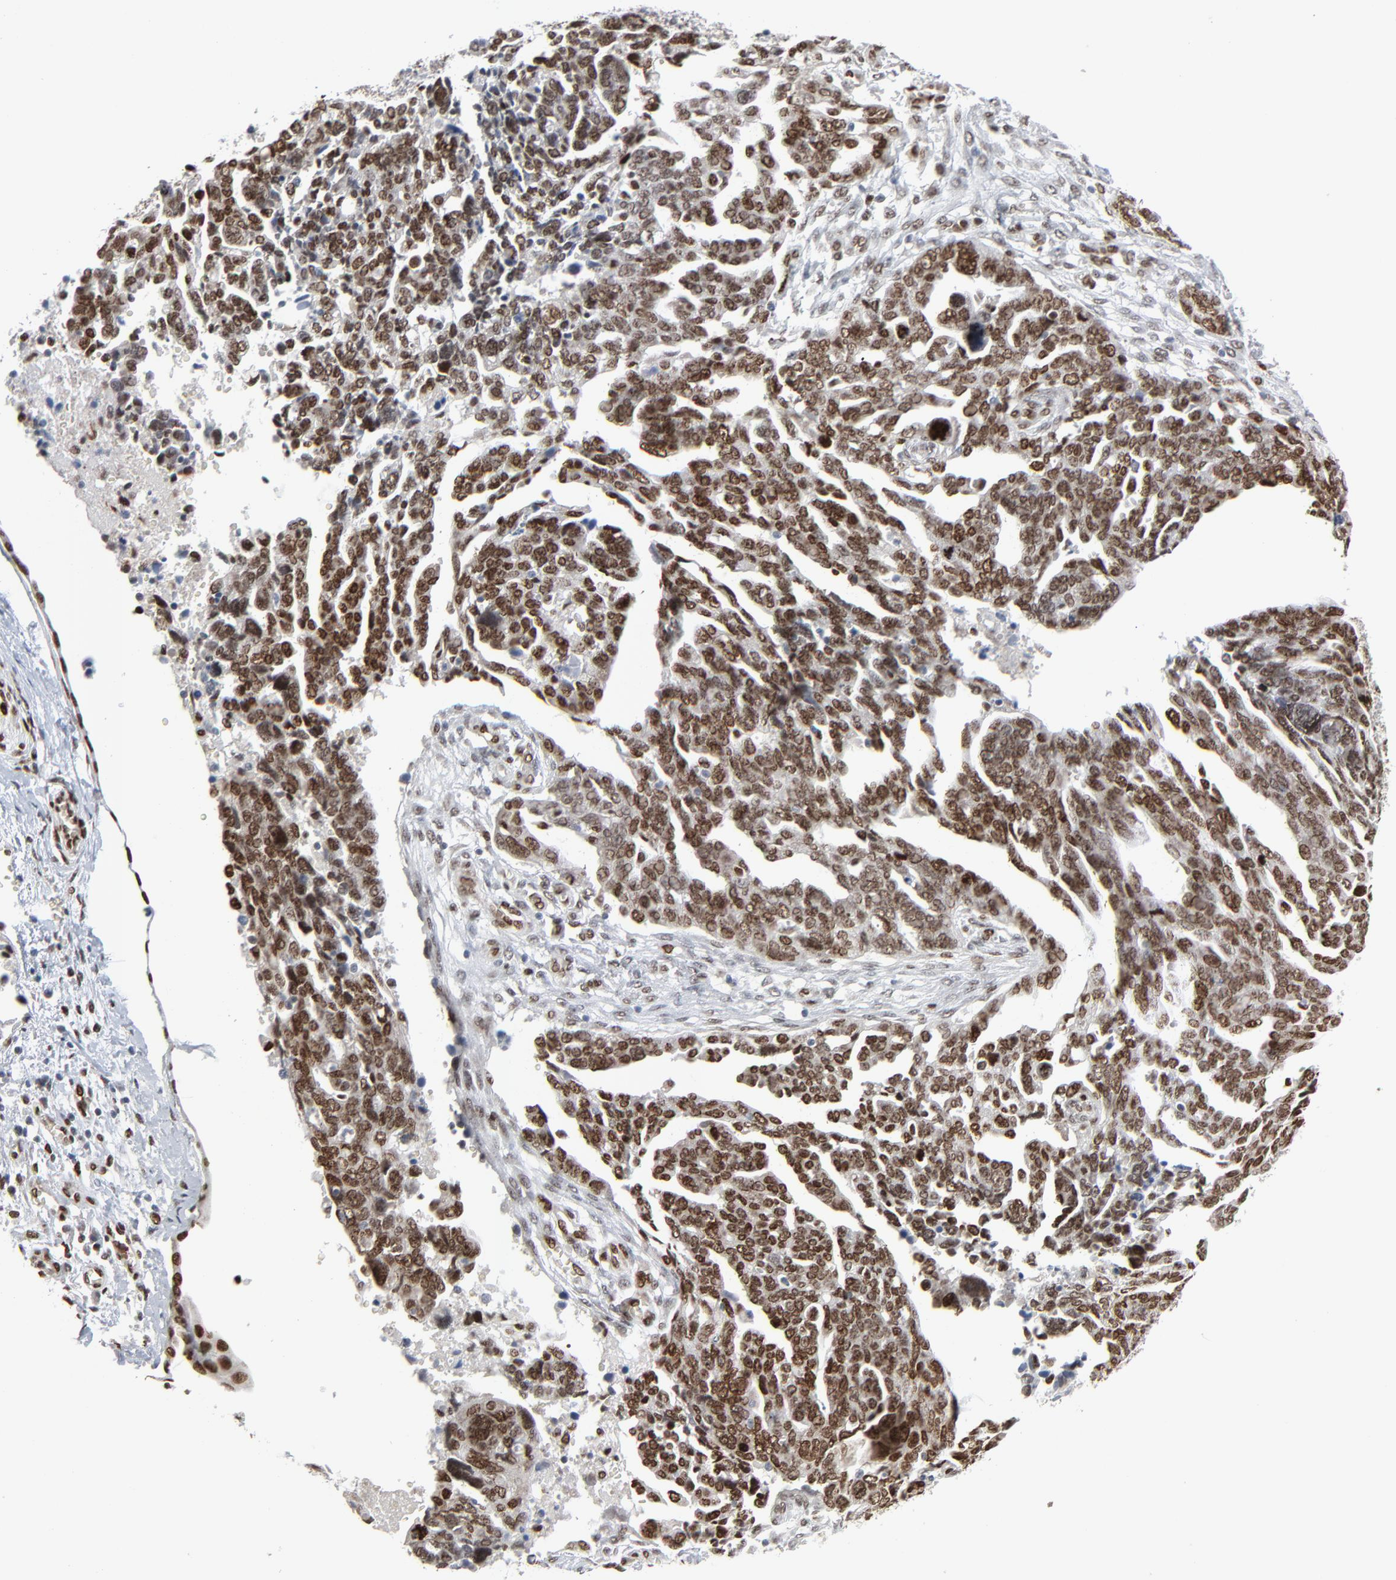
{"staining": {"intensity": "strong", "quantity": ">75%", "location": "nuclear"}, "tissue": "ovarian cancer", "cell_type": "Tumor cells", "image_type": "cancer", "snomed": [{"axis": "morphology", "description": "Normal tissue, NOS"}, {"axis": "morphology", "description": "Cystadenocarcinoma, serous, NOS"}, {"axis": "topography", "description": "Fallopian tube"}, {"axis": "topography", "description": "Ovary"}], "caption": "Protein expression analysis of serous cystadenocarcinoma (ovarian) demonstrates strong nuclear positivity in approximately >75% of tumor cells.", "gene": "CUX1", "patient": {"sex": "female", "age": 56}}